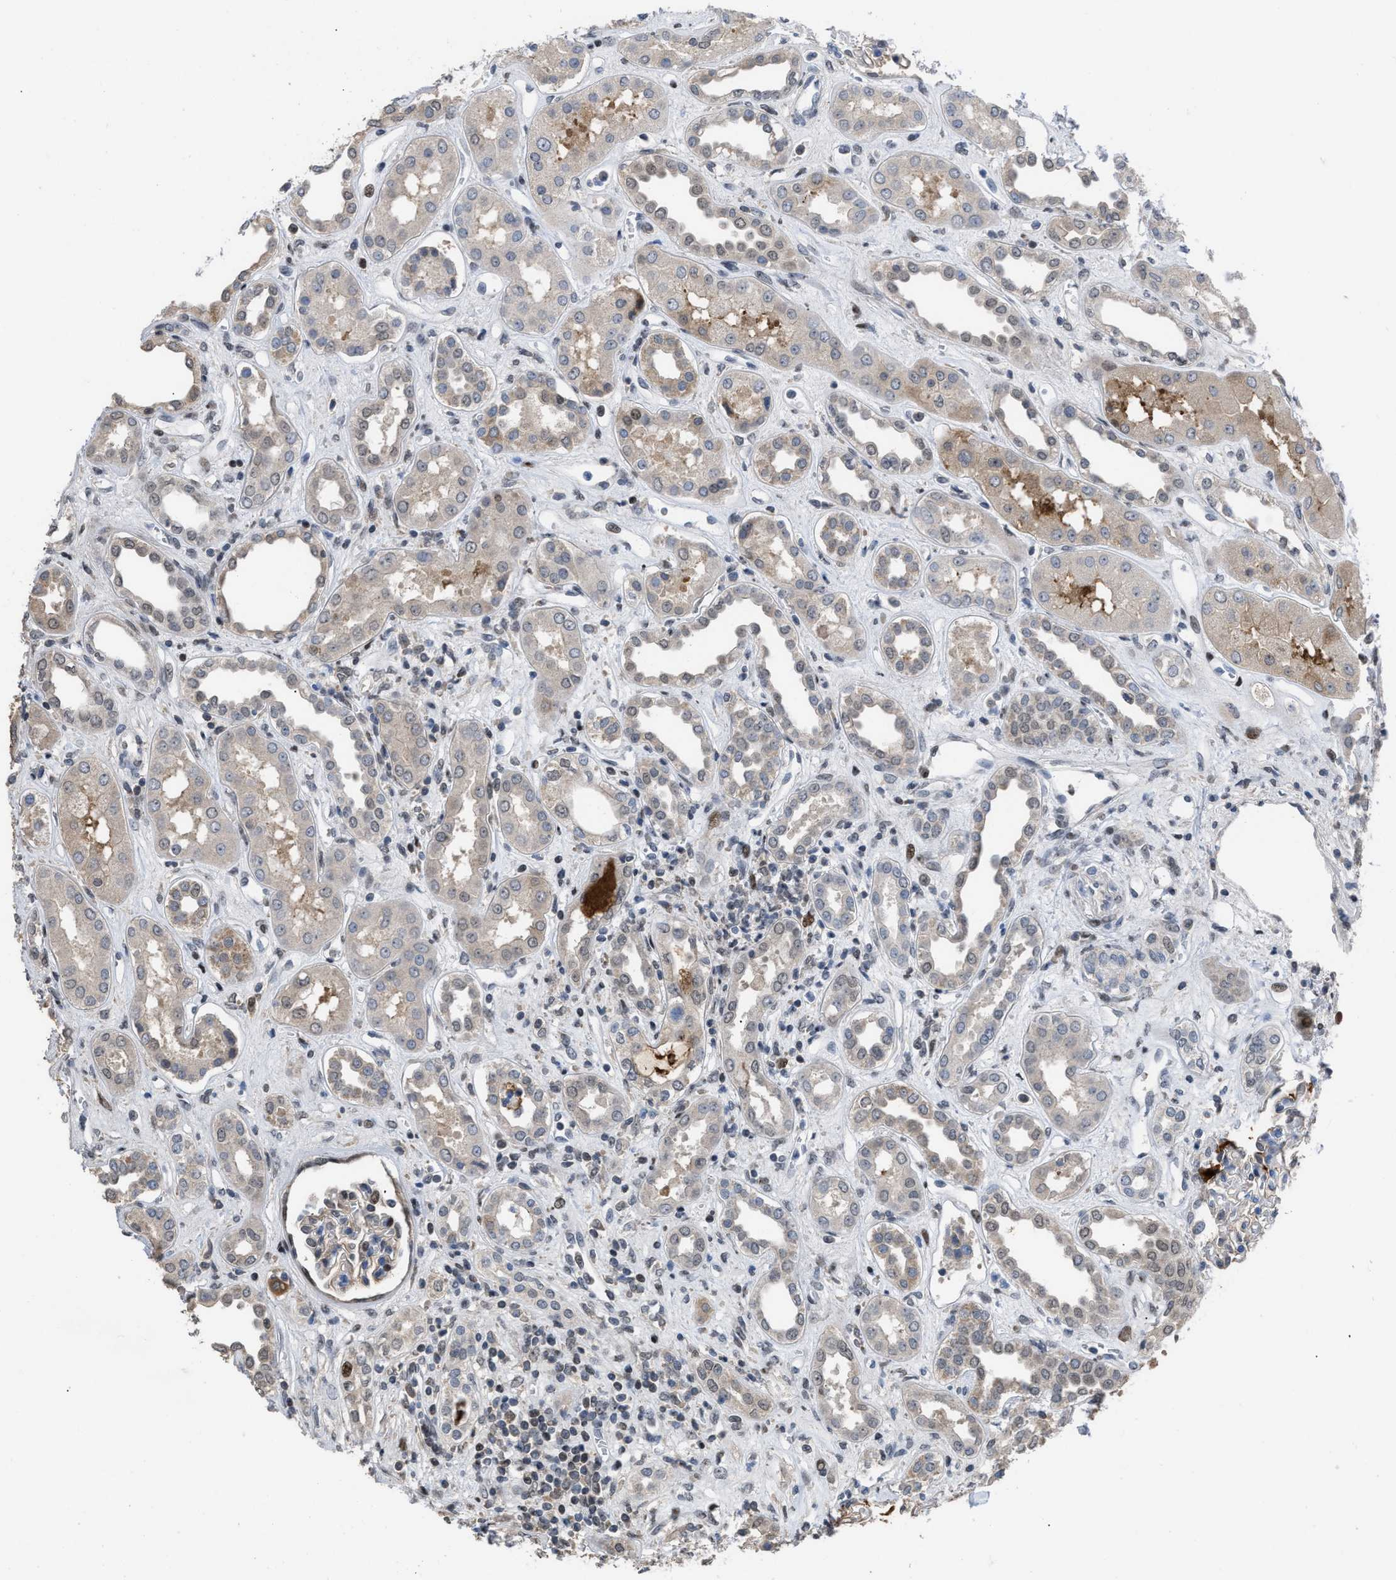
{"staining": {"intensity": "moderate", "quantity": "<25%", "location": "cytoplasmic/membranous,nuclear"}, "tissue": "kidney", "cell_type": "Cells in glomeruli", "image_type": "normal", "snomed": [{"axis": "morphology", "description": "Normal tissue, NOS"}, {"axis": "topography", "description": "Kidney"}], "caption": "Immunohistochemistry of benign human kidney displays low levels of moderate cytoplasmic/membranous,nuclear staining in about <25% of cells in glomeruli.", "gene": "SETDB1", "patient": {"sex": "male", "age": 59}}